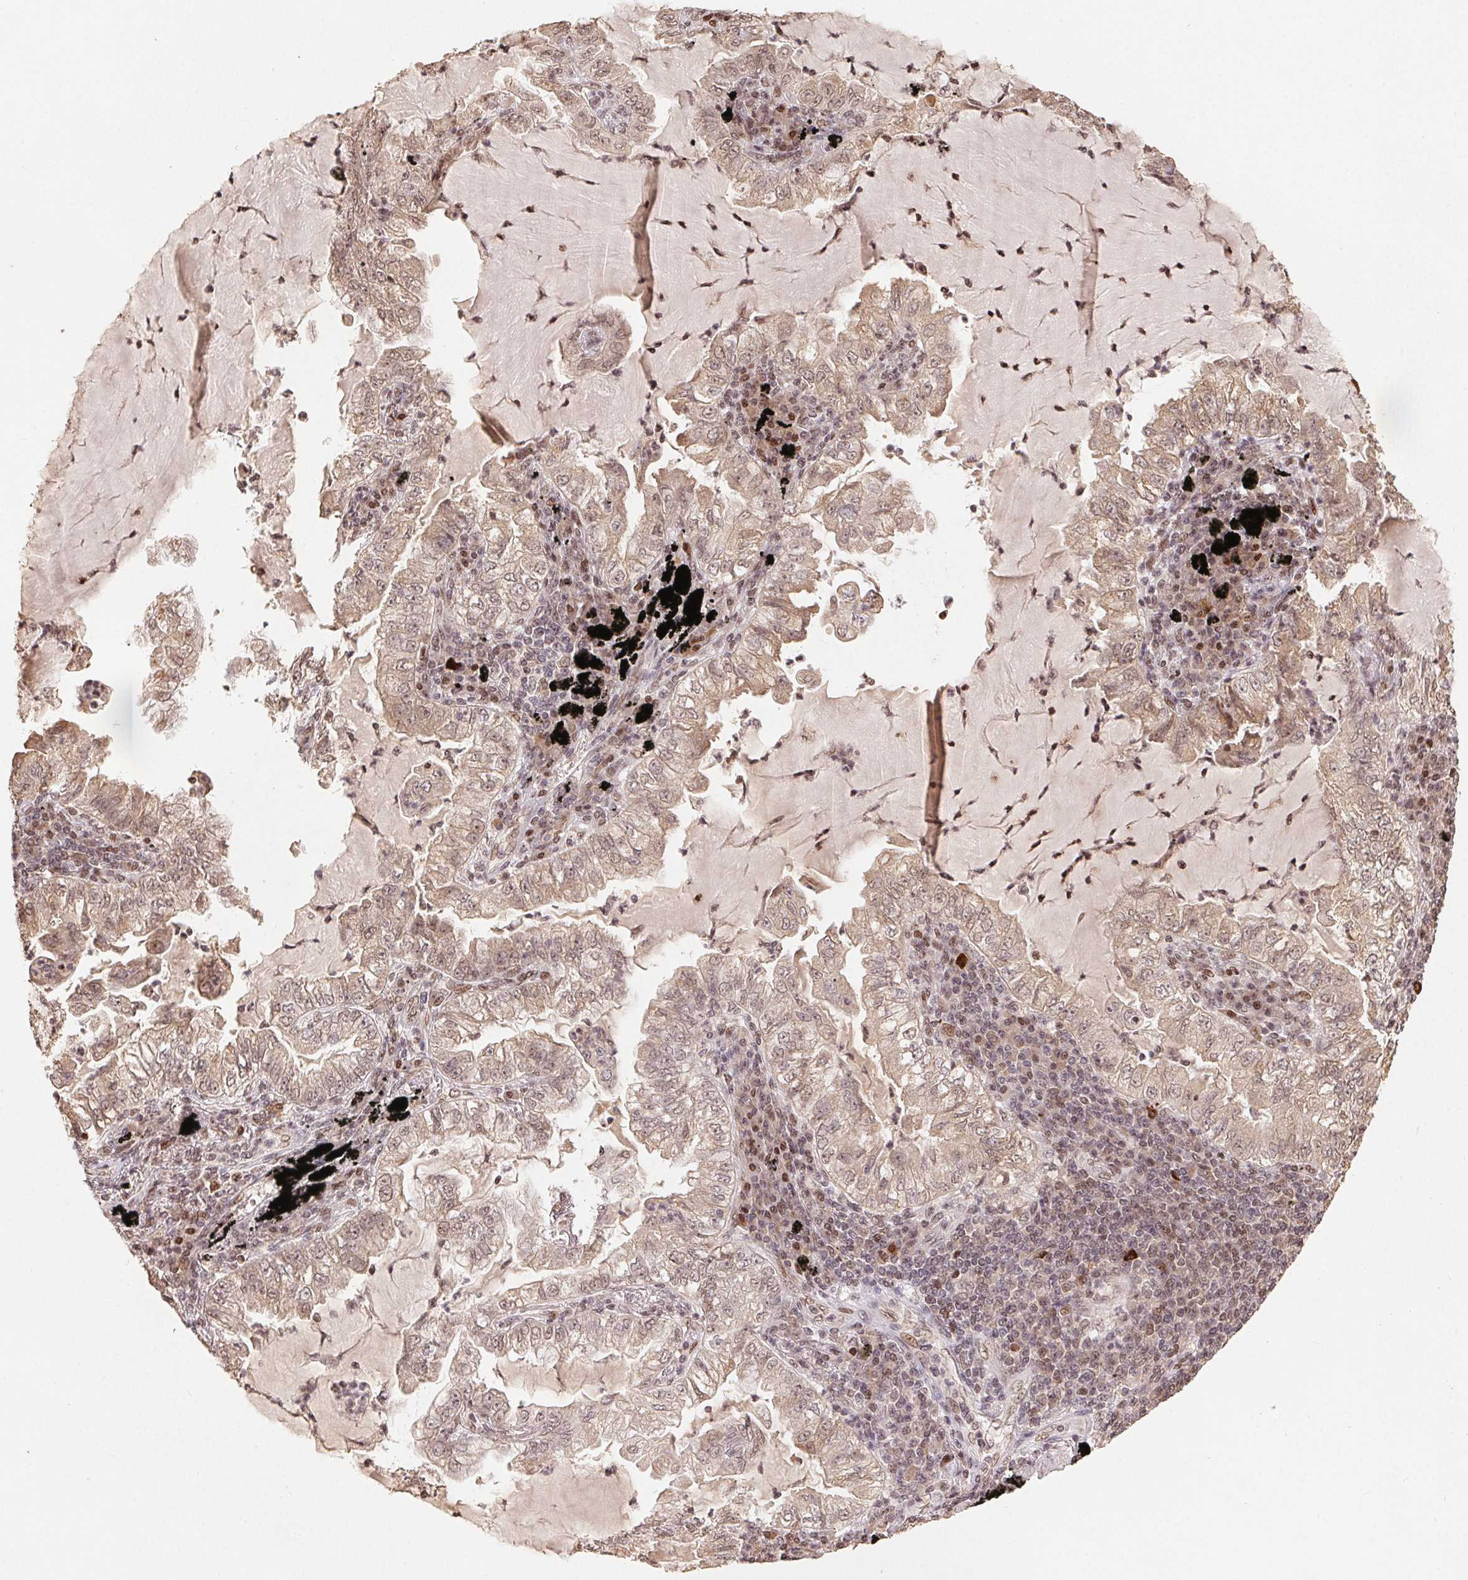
{"staining": {"intensity": "weak", "quantity": ">75%", "location": "nuclear"}, "tissue": "lung cancer", "cell_type": "Tumor cells", "image_type": "cancer", "snomed": [{"axis": "morphology", "description": "Adenocarcinoma, NOS"}, {"axis": "topography", "description": "Lung"}], "caption": "This histopathology image reveals immunohistochemistry (IHC) staining of human lung cancer (adenocarcinoma), with low weak nuclear staining in about >75% of tumor cells.", "gene": "MAPKAPK2", "patient": {"sex": "female", "age": 73}}